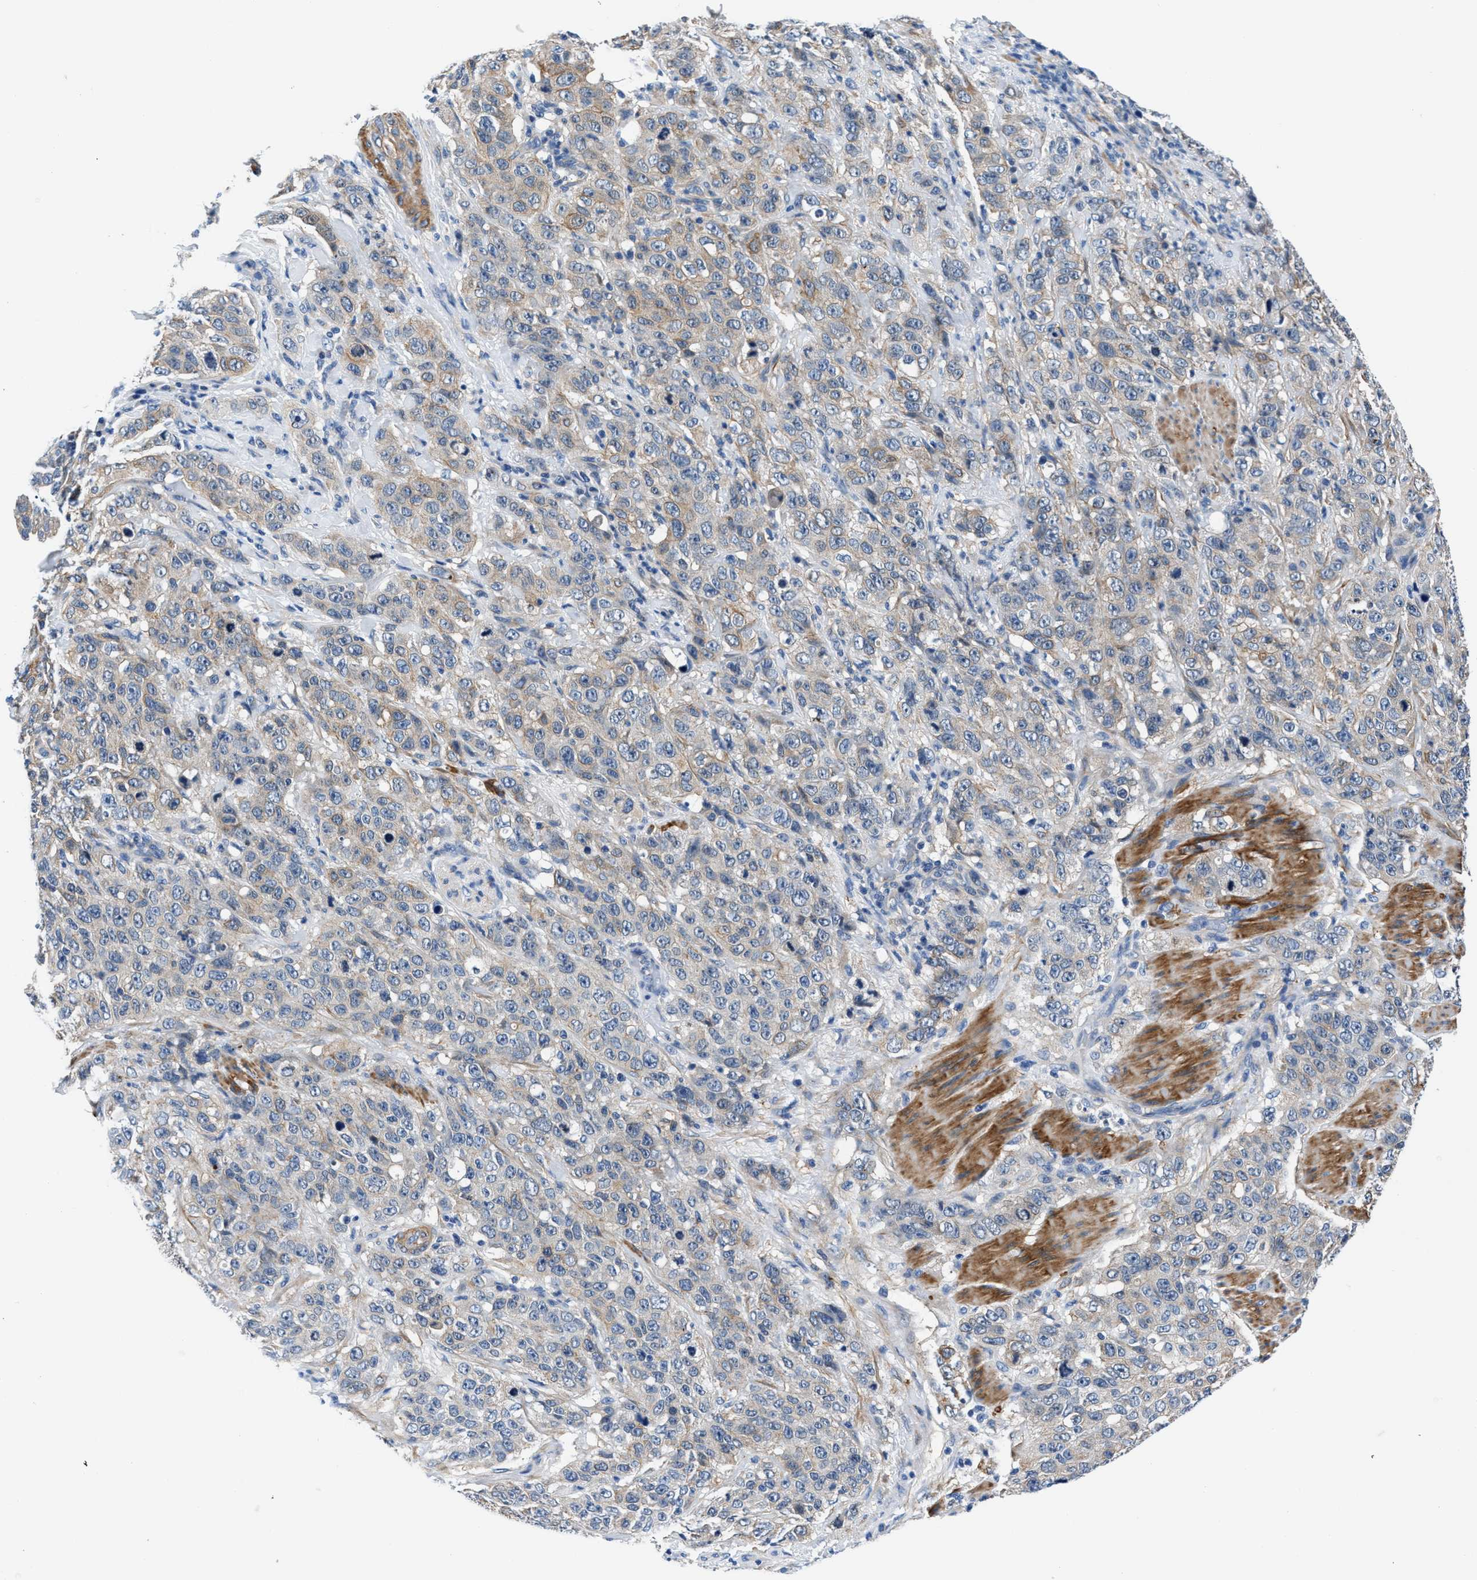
{"staining": {"intensity": "weak", "quantity": "25%-75%", "location": "cytoplasmic/membranous"}, "tissue": "stomach cancer", "cell_type": "Tumor cells", "image_type": "cancer", "snomed": [{"axis": "morphology", "description": "Adenocarcinoma, NOS"}, {"axis": "topography", "description": "Stomach"}], "caption": "Immunohistochemical staining of human stomach cancer (adenocarcinoma) shows weak cytoplasmic/membranous protein staining in approximately 25%-75% of tumor cells.", "gene": "PARG", "patient": {"sex": "male", "age": 48}}